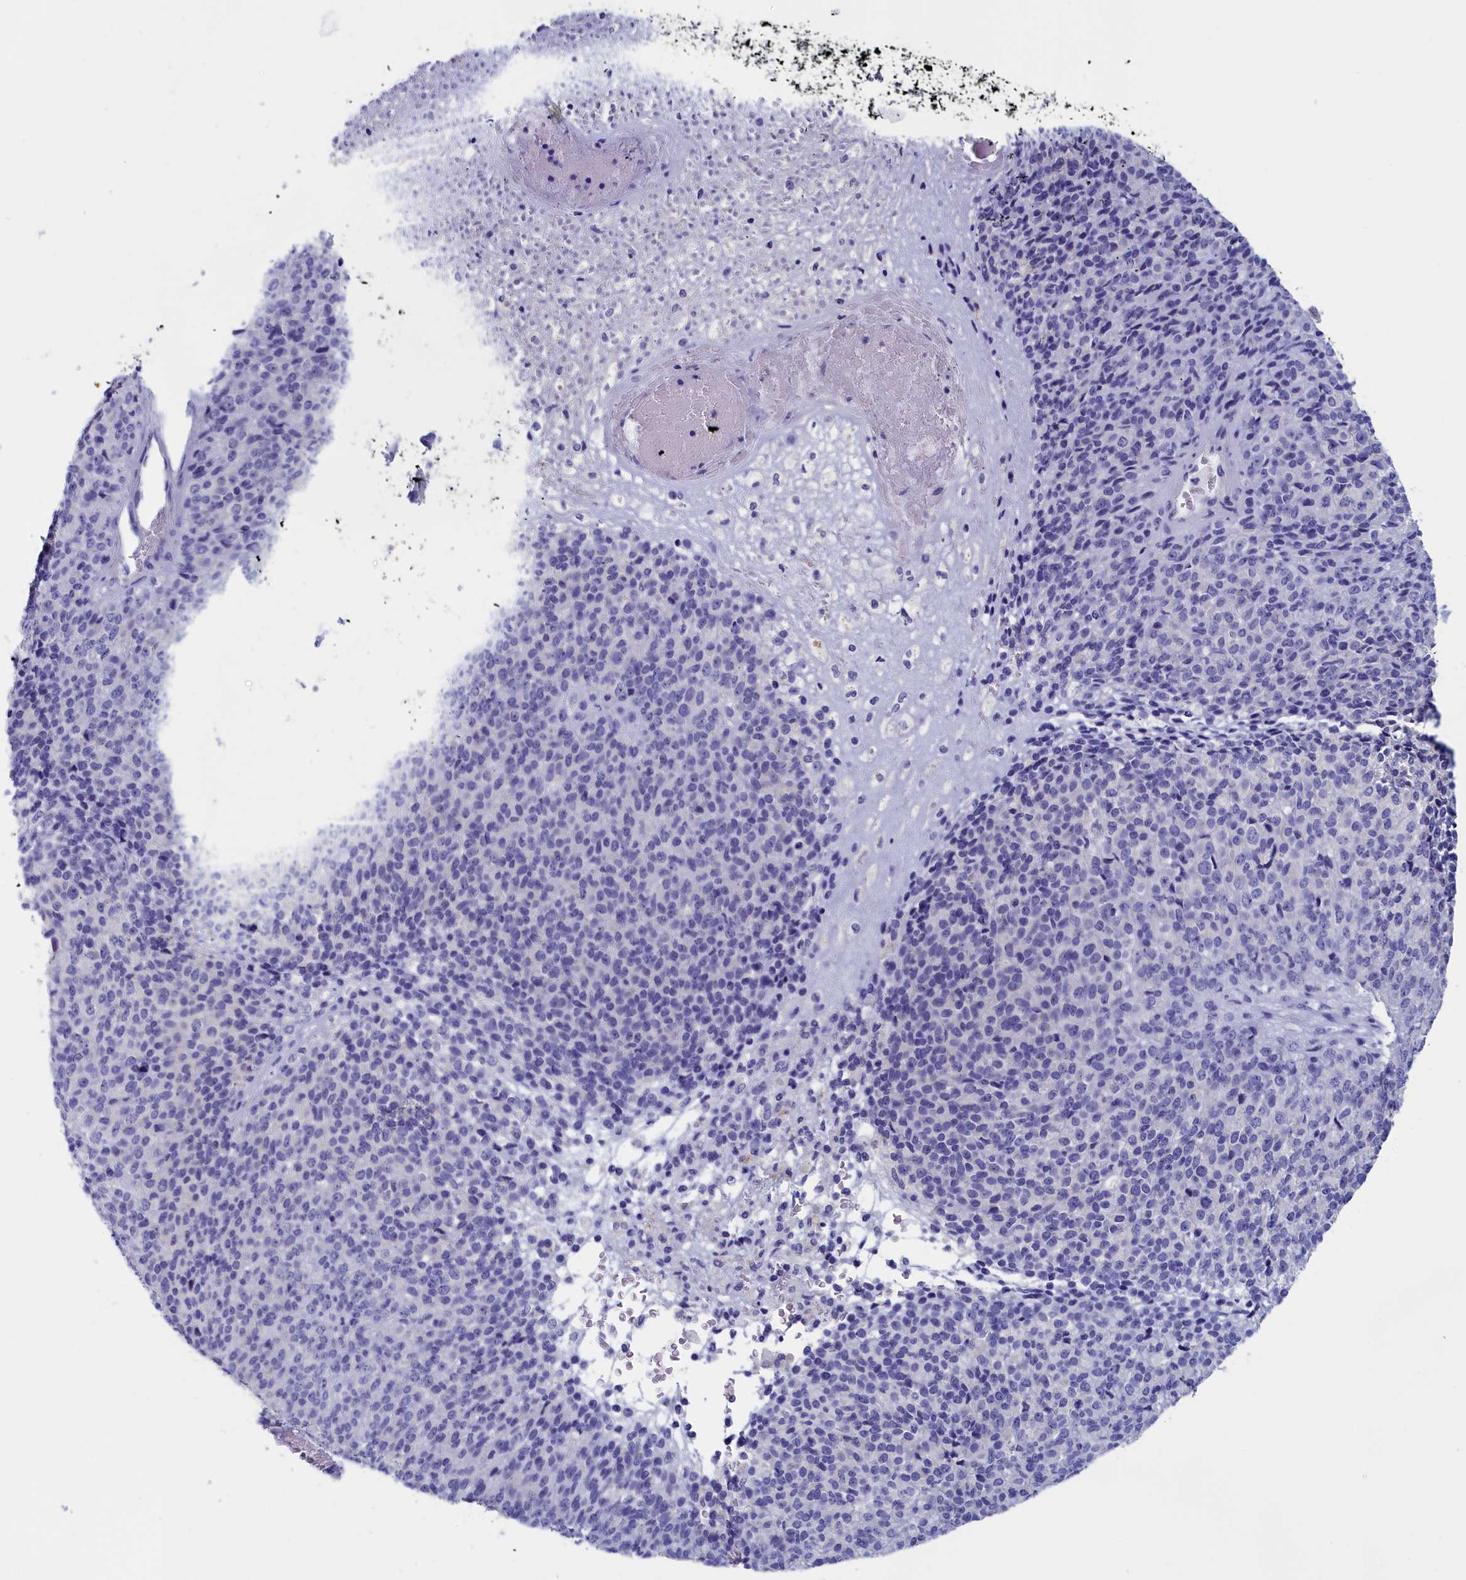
{"staining": {"intensity": "negative", "quantity": "none", "location": "none"}, "tissue": "melanoma", "cell_type": "Tumor cells", "image_type": "cancer", "snomed": [{"axis": "morphology", "description": "Malignant melanoma, Metastatic site"}, {"axis": "topography", "description": "Brain"}], "caption": "DAB immunohistochemical staining of human melanoma displays no significant expression in tumor cells.", "gene": "ANKRD2", "patient": {"sex": "female", "age": 56}}